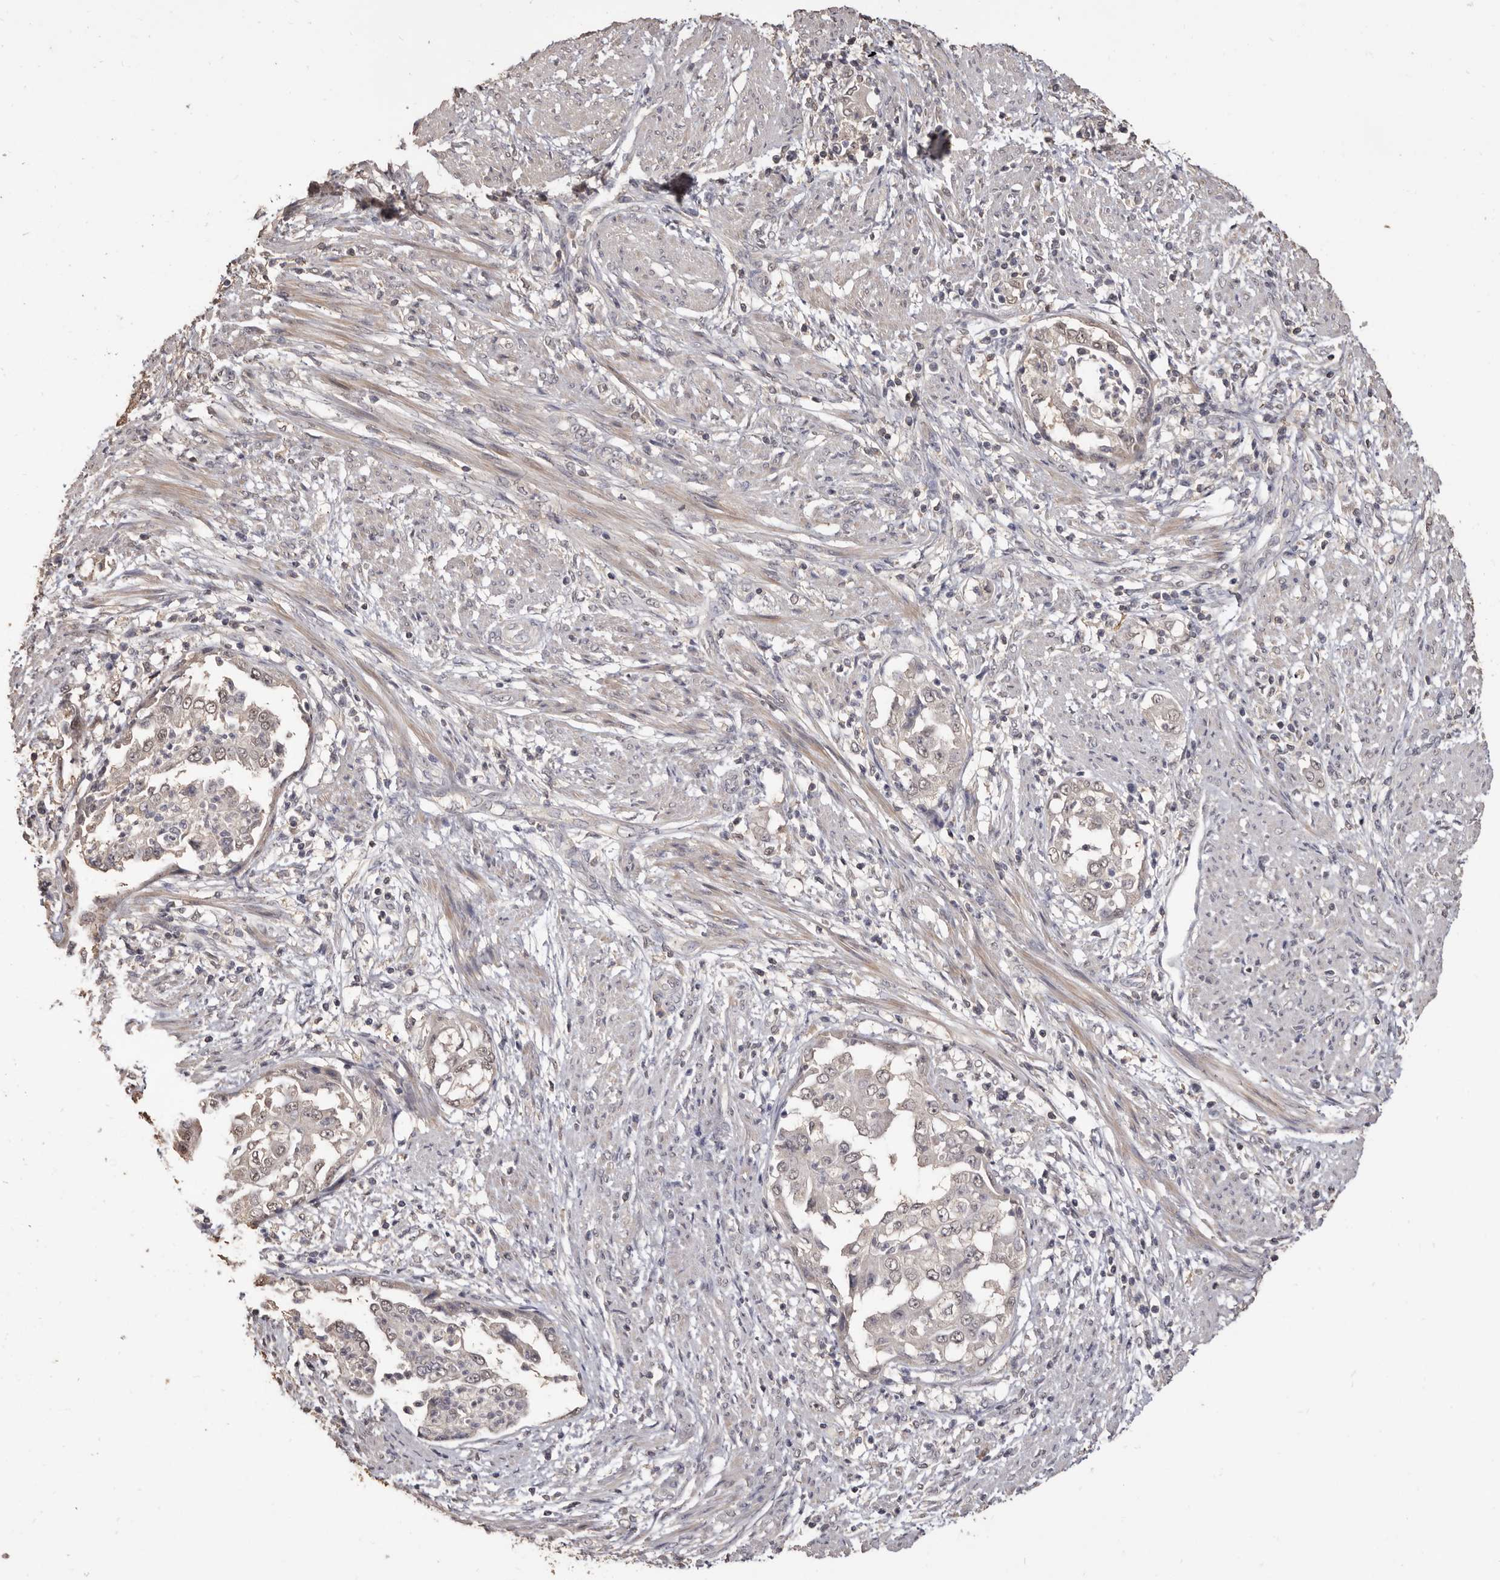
{"staining": {"intensity": "negative", "quantity": "none", "location": "none"}, "tissue": "endometrial cancer", "cell_type": "Tumor cells", "image_type": "cancer", "snomed": [{"axis": "morphology", "description": "Adenocarcinoma, NOS"}, {"axis": "topography", "description": "Endometrium"}], "caption": "This is an IHC micrograph of adenocarcinoma (endometrial). There is no positivity in tumor cells.", "gene": "INAVA", "patient": {"sex": "female", "age": 85}}